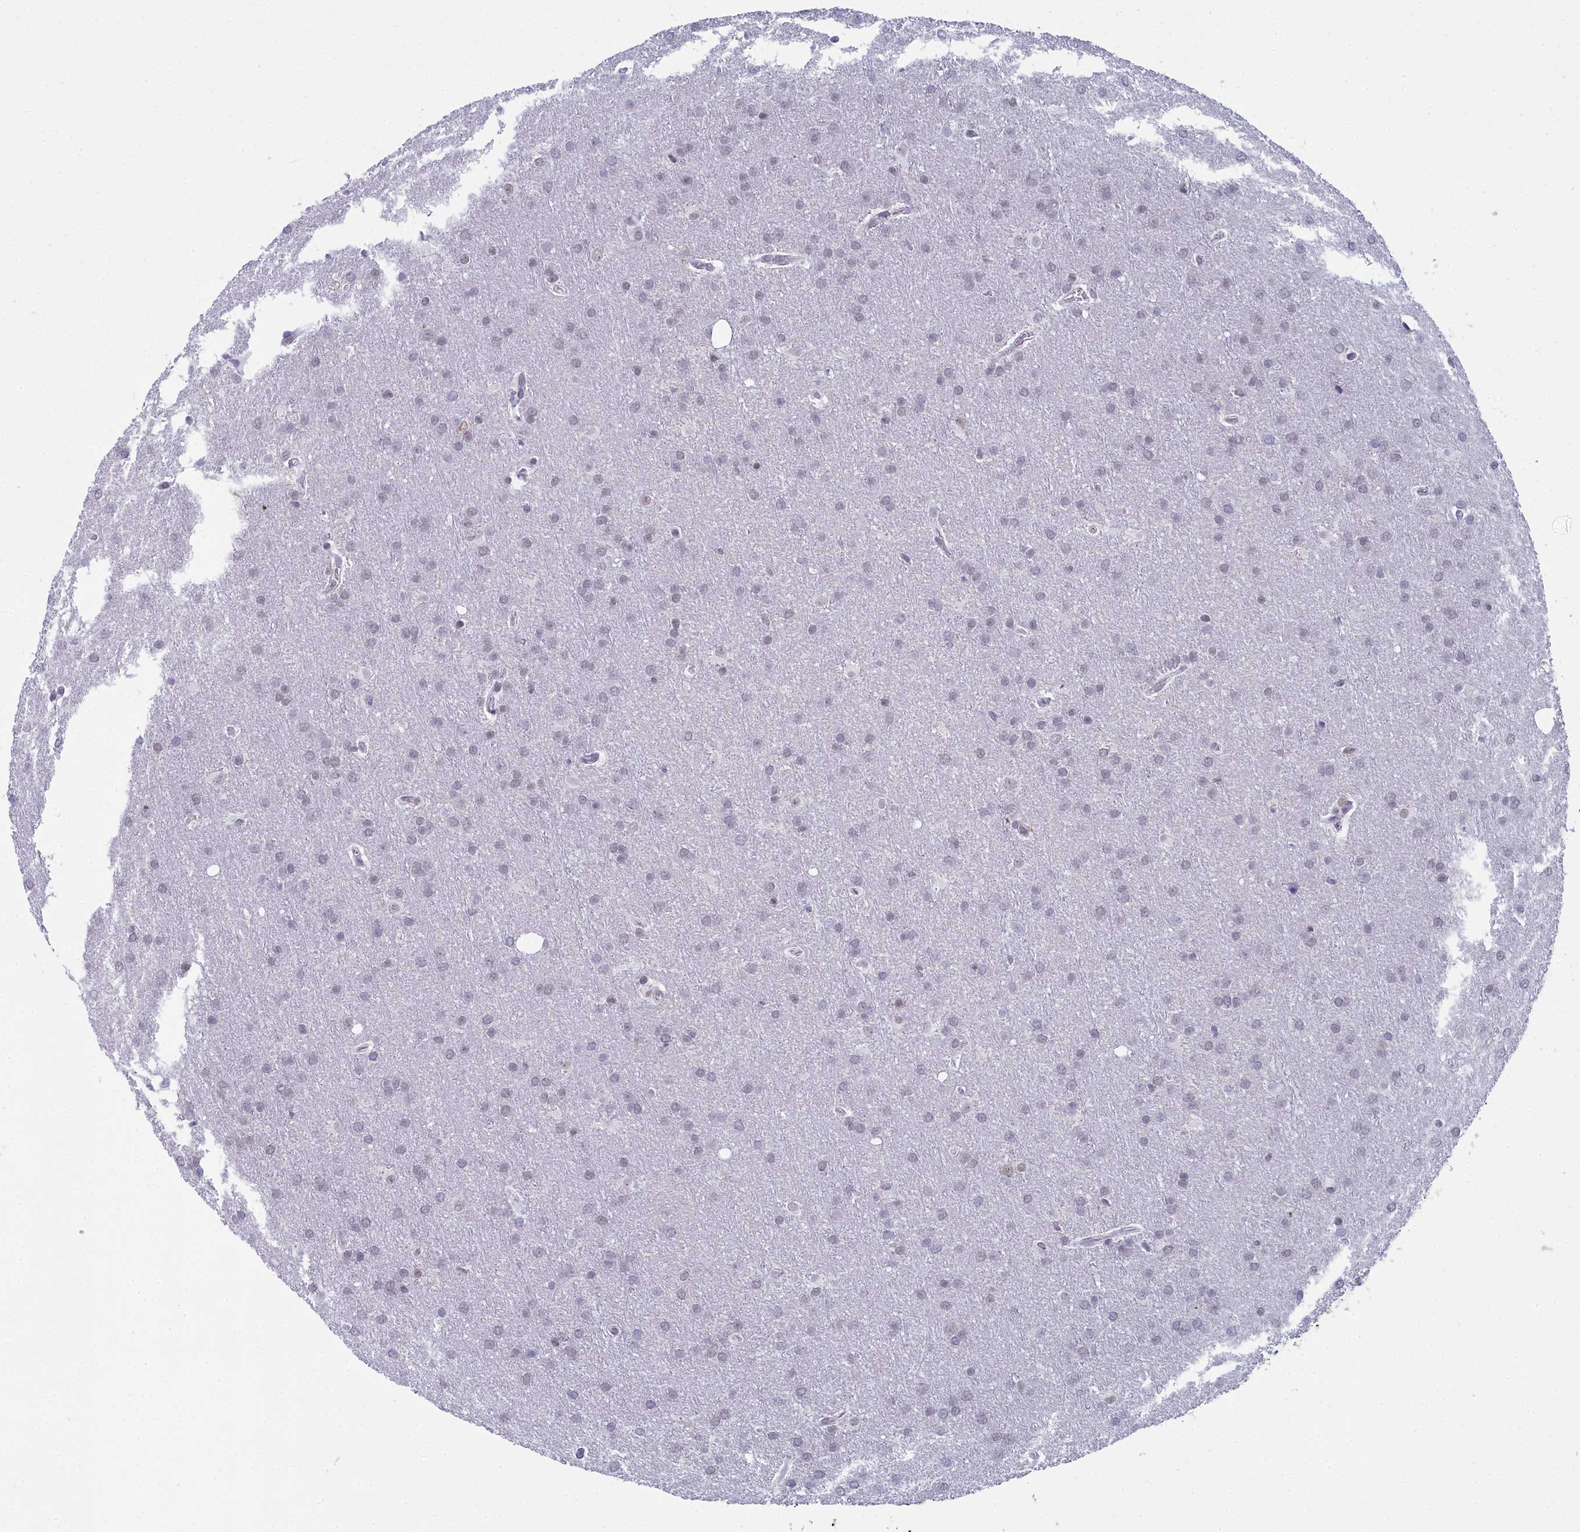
{"staining": {"intensity": "negative", "quantity": "none", "location": "none"}, "tissue": "glioma", "cell_type": "Tumor cells", "image_type": "cancer", "snomed": [{"axis": "morphology", "description": "Glioma, malignant, Low grade"}, {"axis": "topography", "description": "Brain"}], "caption": "A micrograph of glioma stained for a protein demonstrates no brown staining in tumor cells.", "gene": "CCDC97", "patient": {"sex": "female", "age": 32}}